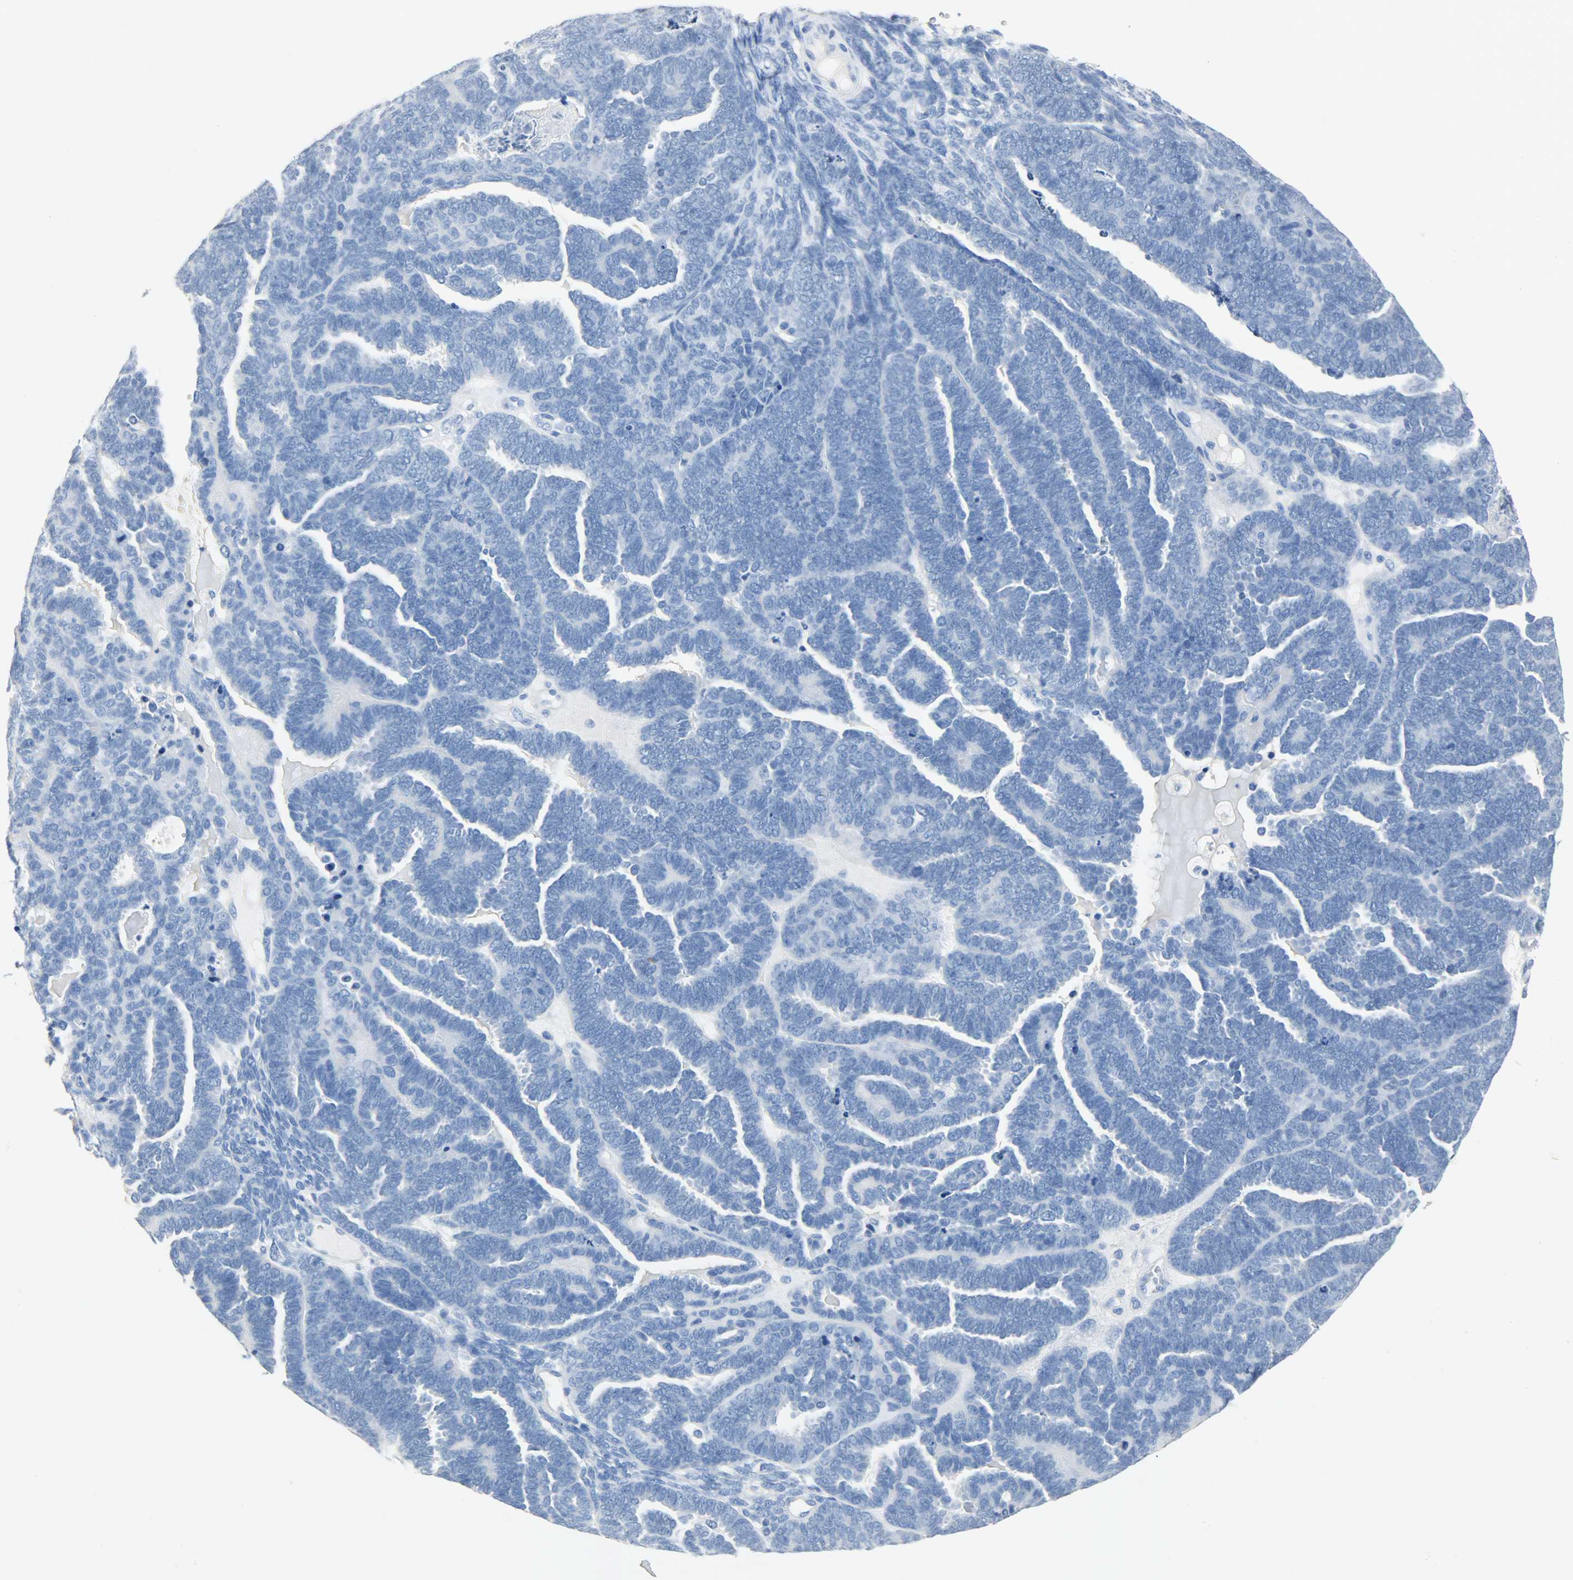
{"staining": {"intensity": "negative", "quantity": "none", "location": "none"}, "tissue": "endometrial cancer", "cell_type": "Tumor cells", "image_type": "cancer", "snomed": [{"axis": "morphology", "description": "Neoplasm, malignant, NOS"}, {"axis": "topography", "description": "Endometrium"}], "caption": "Endometrial malignant neoplasm was stained to show a protein in brown. There is no significant staining in tumor cells. (DAB (3,3'-diaminobenzidine) immunohistochemistry, high magnification).", "gene": "CA3", "patient": {"sex": "female", "age": 74}}